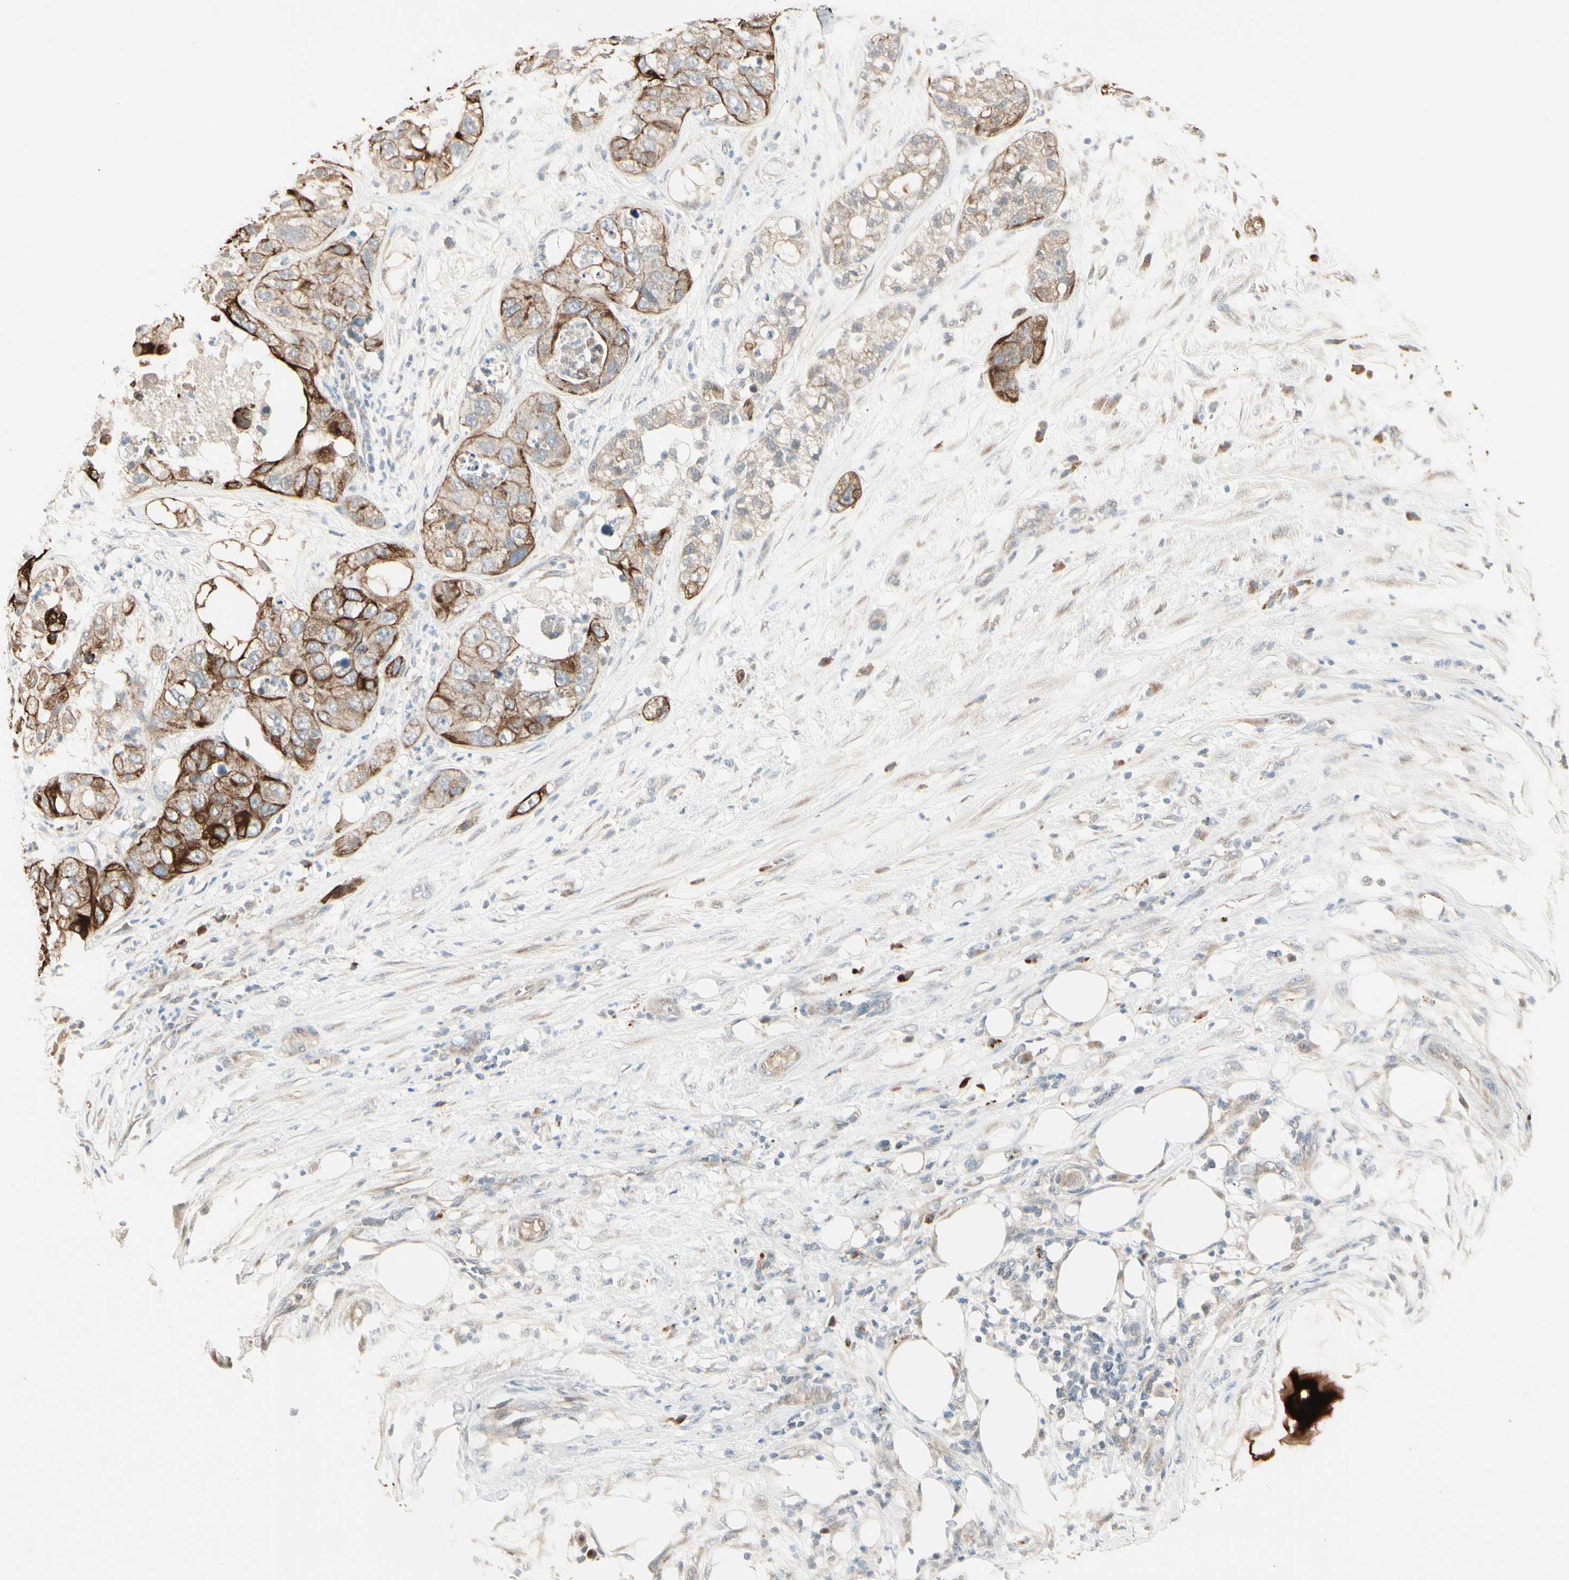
{"staining": {"intensity": "strong", "quantity": ">75%", "location": "cytoplasmic/membranous"}, "tissue": "pancreatic cancer", "cell_type": "Tumor cells", "image_type": "cancer", "snomed": [{"axis": "morphology", "description": "Adenocarcinoma, NOS"}, {"axis": "topography", "description": "Pancreas"}], "caption": "Protein expression analysis of adenocarcinoma (pancreatic) reveals strong cytoplasmic/membranous expression in about >75% of tumor cells. (brown staining indicates protein expression, while blue staining denotes nuclei).", "gene": "SKIL", "patient": {"sex": "female", "age": 78}}